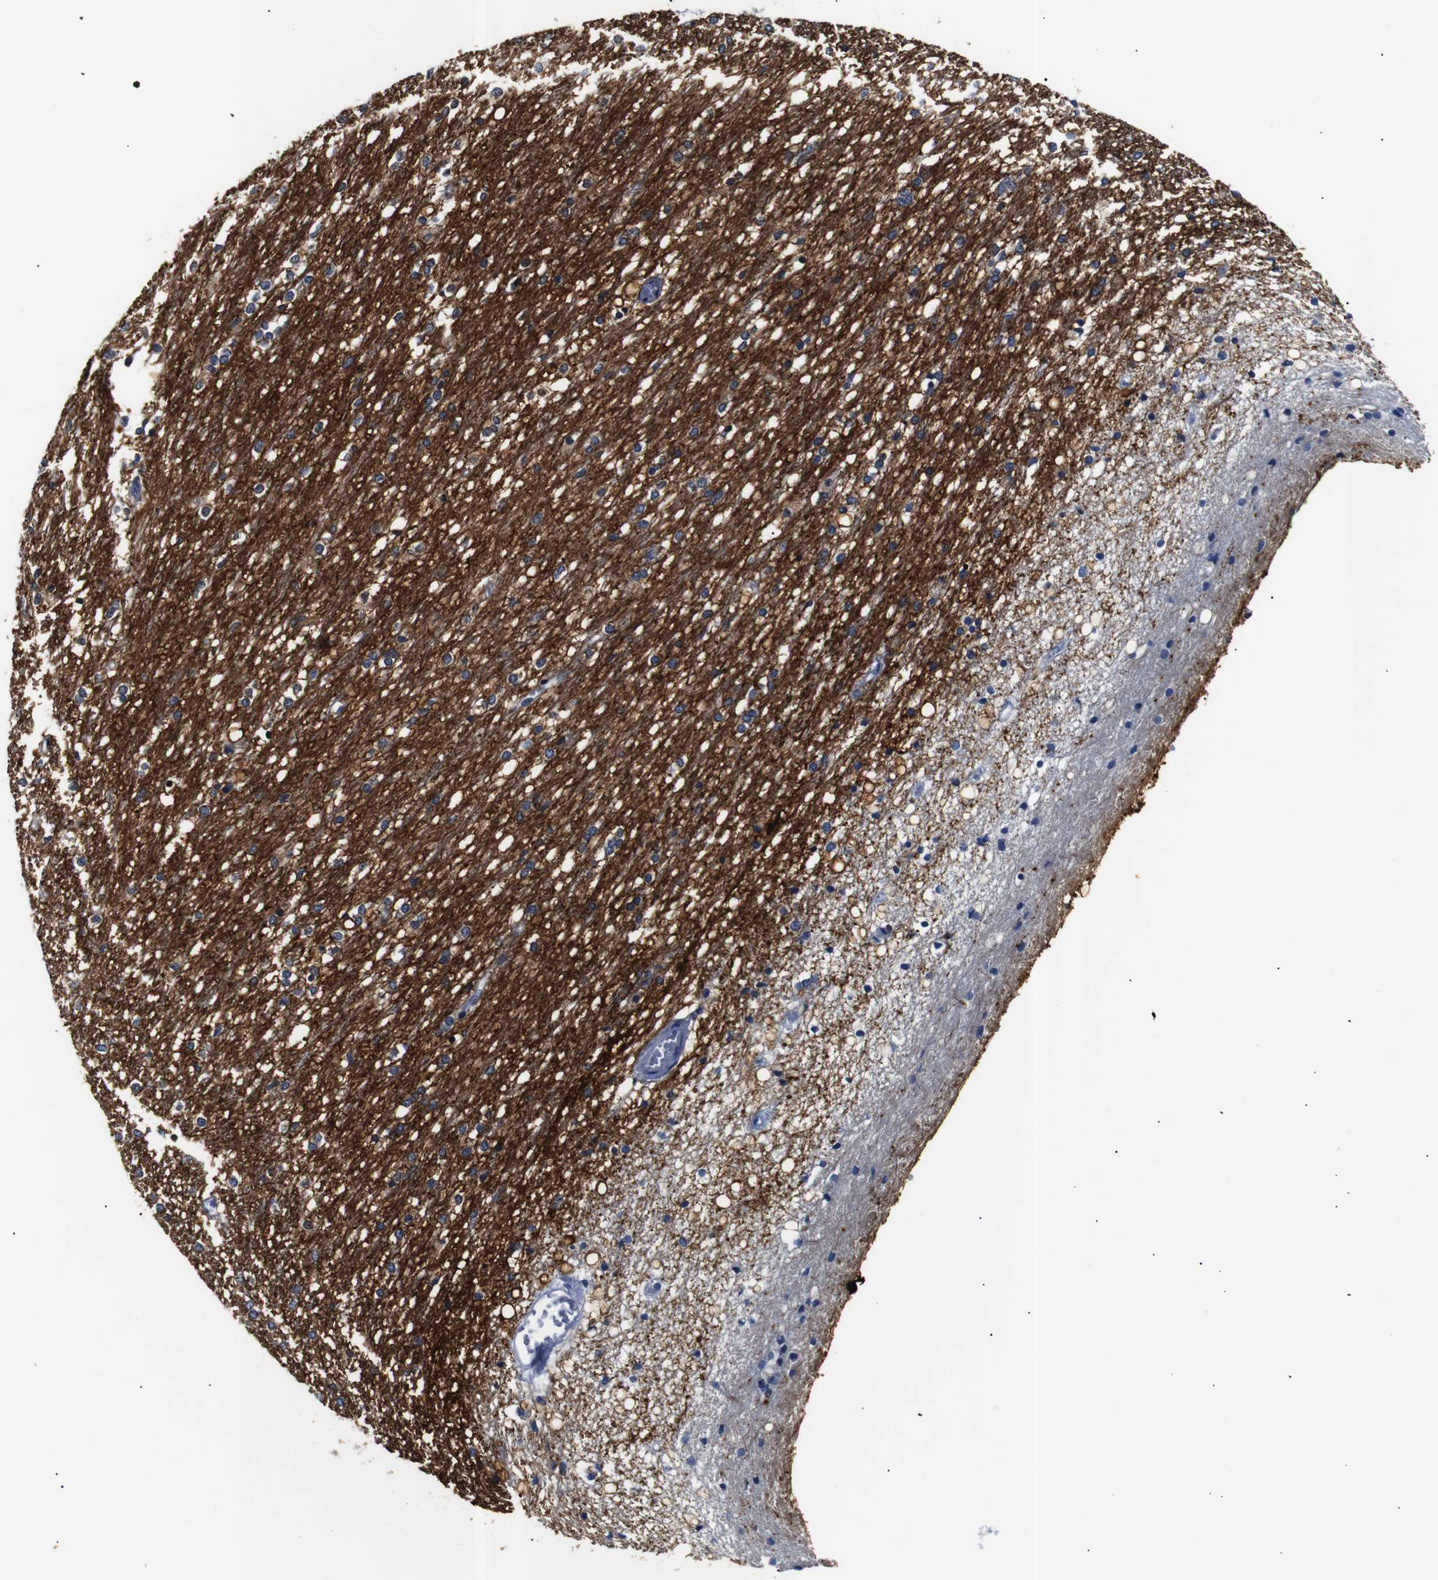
{"staining": {"intensity": "strong", "quantity": "25%-75%", "location": "cytoplasmic/membranous"}, "tissue": "caudate", "cell_type": "Glial cells", "image_type": "normal", "snomed": [{"axis": "morphology", "description": "Normal tissue, NOS"}, {"axis": "topography", "description": "Lateral ventricle wall"}], "caption": "An image of human caudate stained for a protein displays strong cytoplasmic/membranous brown staining in glial cells. (DAB (3,3'-diaminobenzidine) IHC with brightfield microscopy, high magnification).", "gene": "GAP43", "patient": {"sex": "female", "age": 19}}